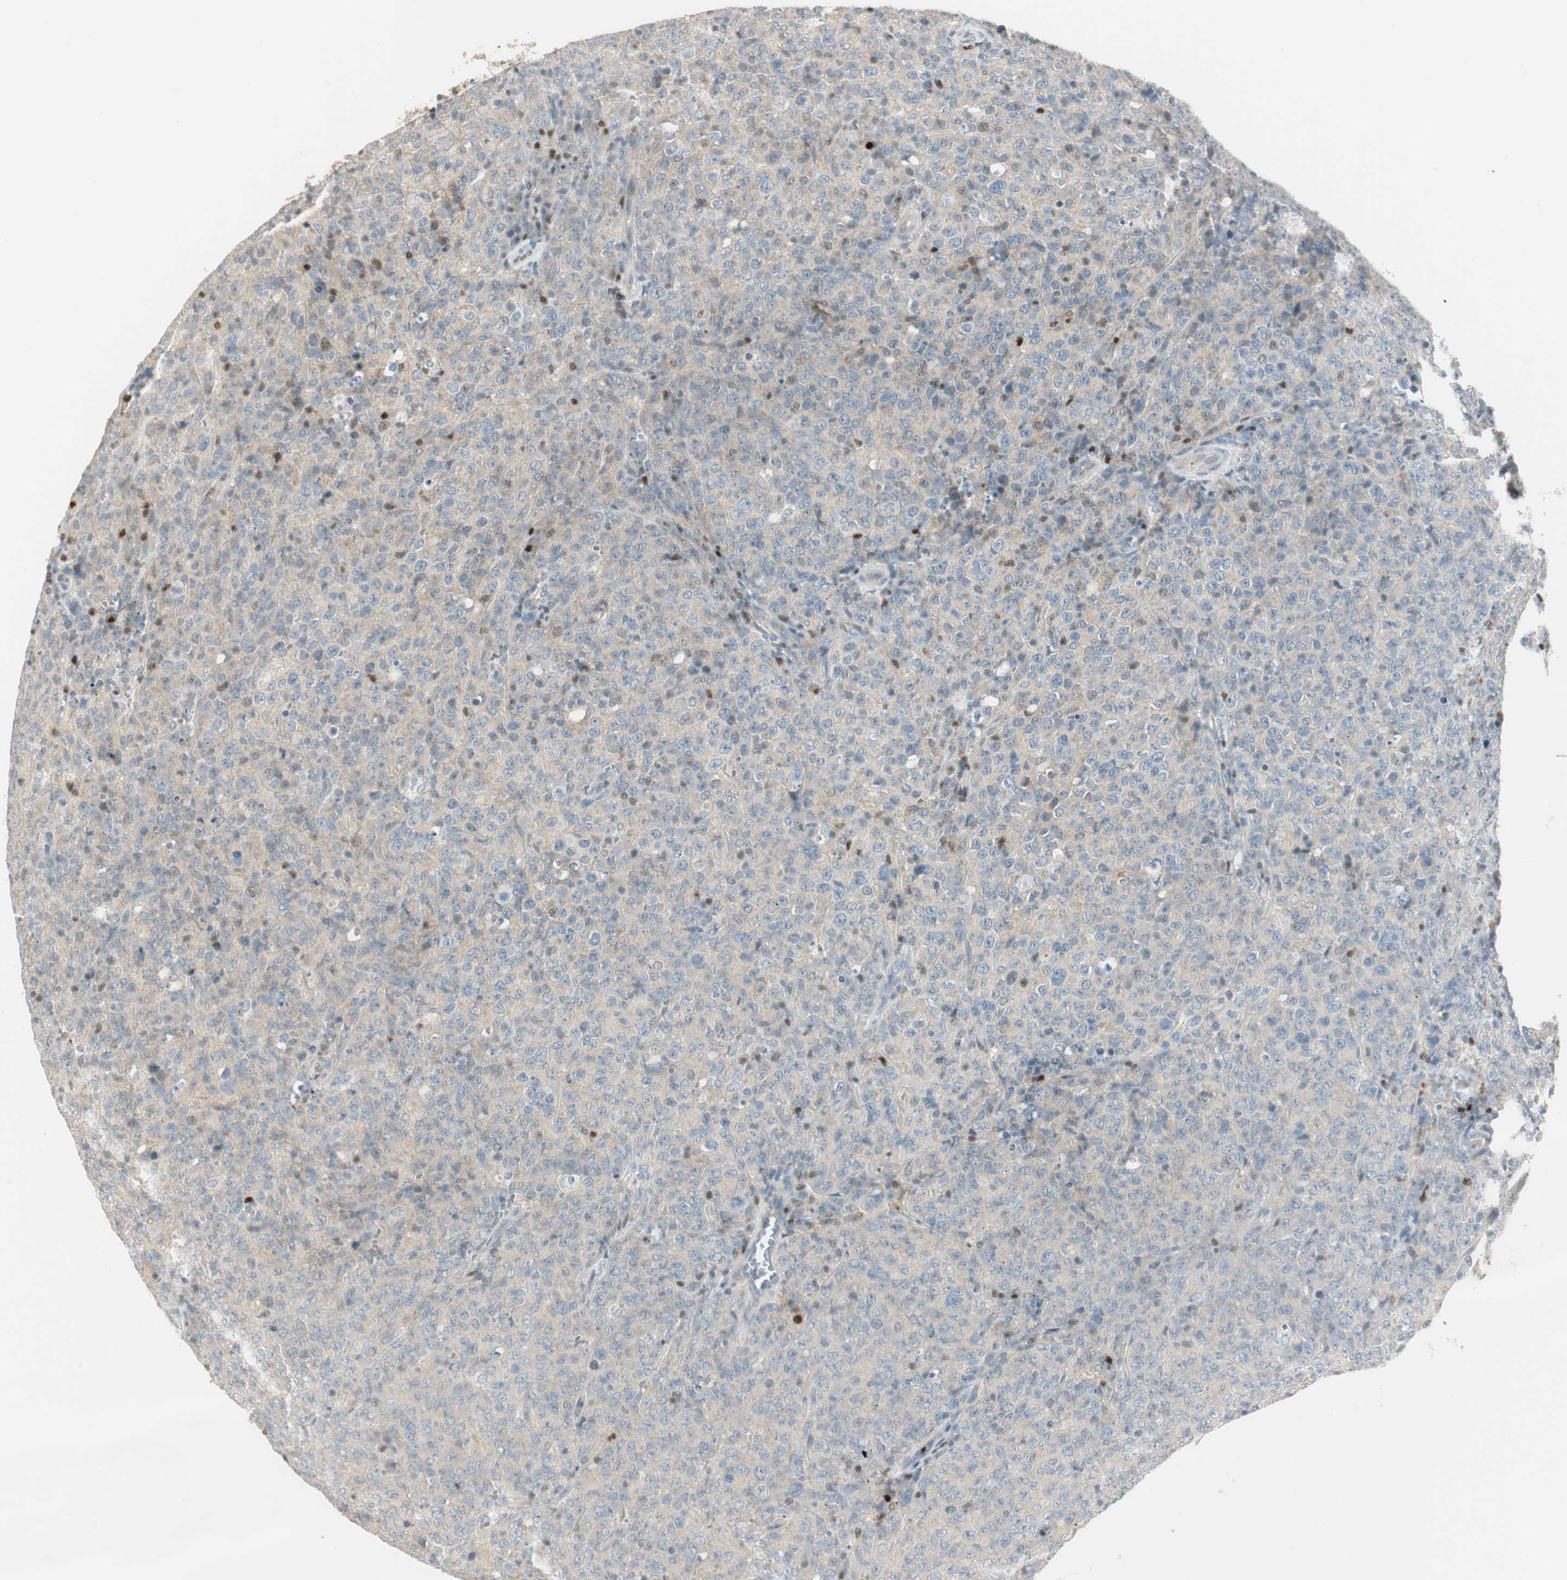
{"staining": {"intensity": "weak", "quantity": "<25%", "location": "cytoplasmic/membranous"}, "tissue": "lymphoma", "cell_type": "Tumor cells", "image_type": "cancer", "snomed": [{"axis": "morphology", "description": "Malignant lymphoma, non-Hodgkin's type, High grade"}, {"axis": "topography", "description": "Tonsil"}], "caption": "Immunohistochemistry (IHC) photomicrograph of malignant lymphoma, non-Hodgkin's type (high-grade) stained for a protein (brown), which shows no staining in tumor cells. (DAB (3,3'-diaminobenzidine) immunohistochemistry visualized using brightfield microscopy, high magnification).", "gene": "RUNX2", "patient": {"sex": "female", "age": 36}}